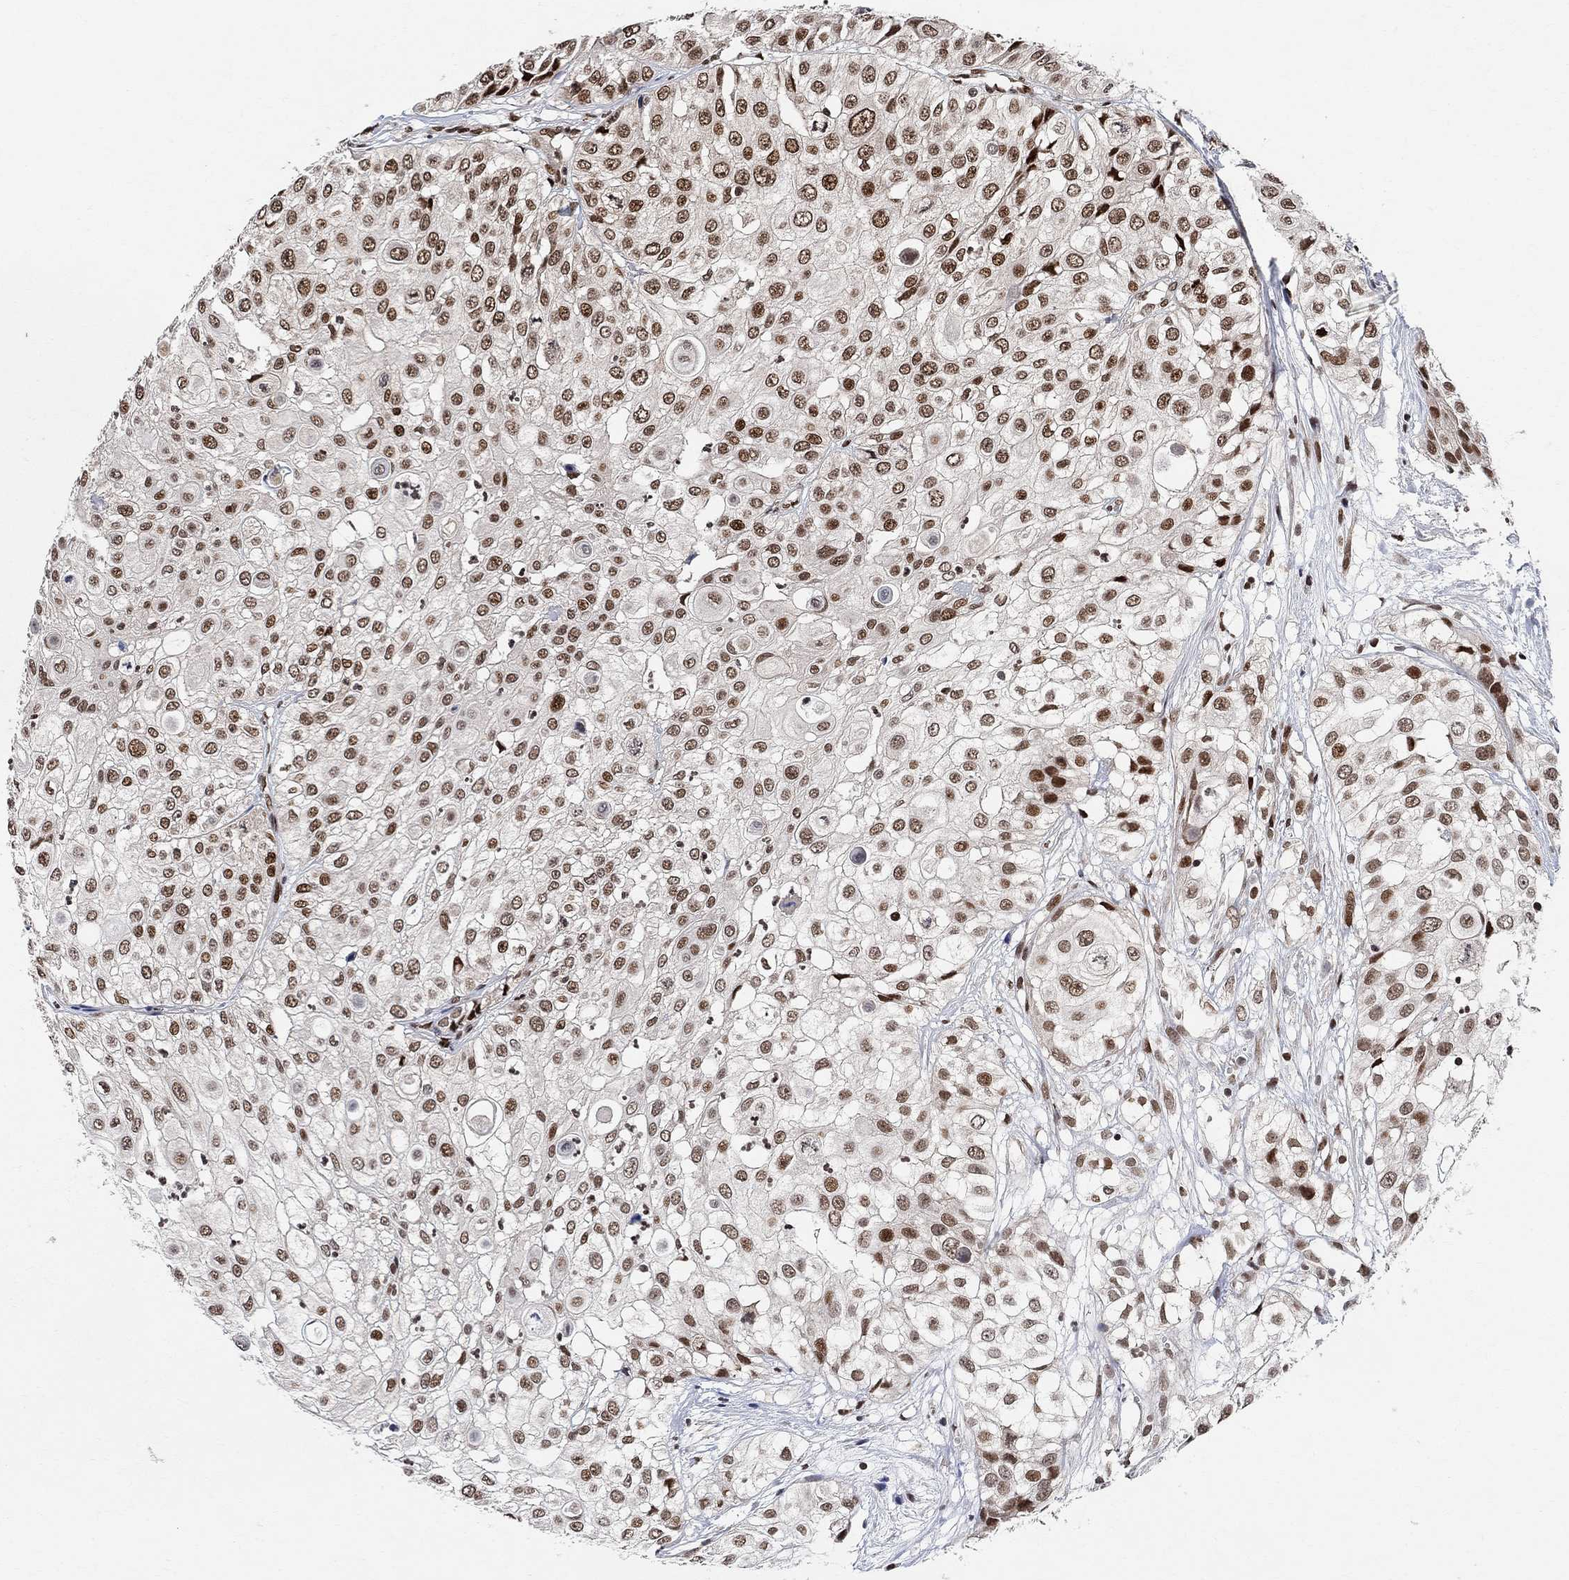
{"staining": {"intensity": "strong", "quantity": ">75%", "location": "nuclear"}, "tissue": "urothelial cancer", "cell_type": "Tumor cells", "image_type": "cancer", "snomed": [{"axis": "morphology", "description": "Urothelial carcinoma, High grade"}, {"axis": "topography", "description": "Urinary bladder"}], "caption": "DAB (3,3'-diaminobenzidine) immunohistochemical staining of human high-grade urothelial carcinoma exhibits strong nuclear protein staining in approximately >75% of tumor cells.", "gene": "E4F1", "patient": {"sex": "female", "age": 79}}